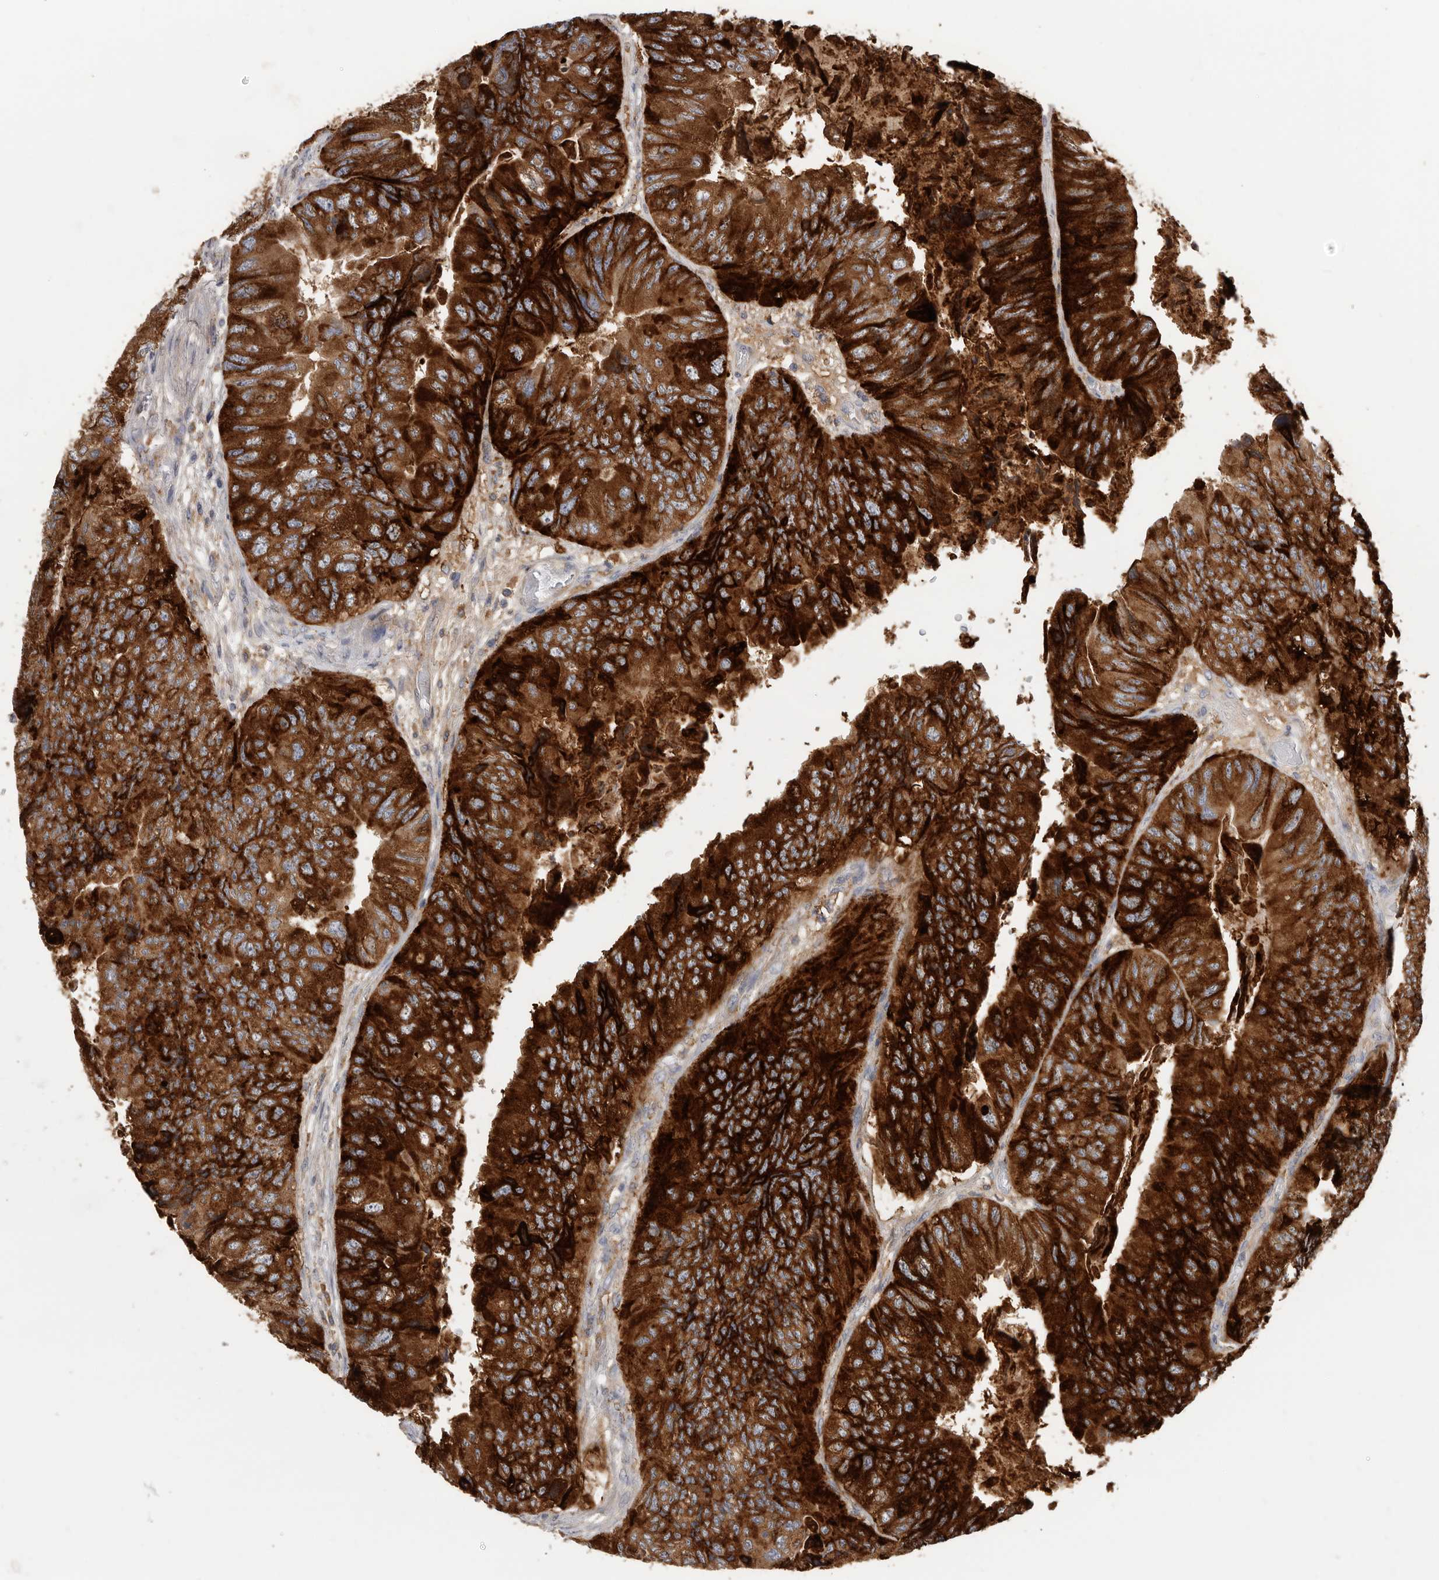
{"staining": {"intensity": "strong", "quantity": ">75%", "location": "cytoplasmic/membranous"}, "tissue": "colorectal cancer", "cell_type": "Tumor cells", "image_type": "cancer", "snomed": [{"axis": "morphology", "description": "Adenocarcinoma, NOS"}, {"axis": "topography", "description": "Rectum"}], "caption": "Strong cytoplasmic/membranous protein positivity is identified in approximately >75% of tumor cells in colorectal cancer (adenocarcinoma).", "gene": "TFRC", "patient": {"sex": "male", "age": 63}}